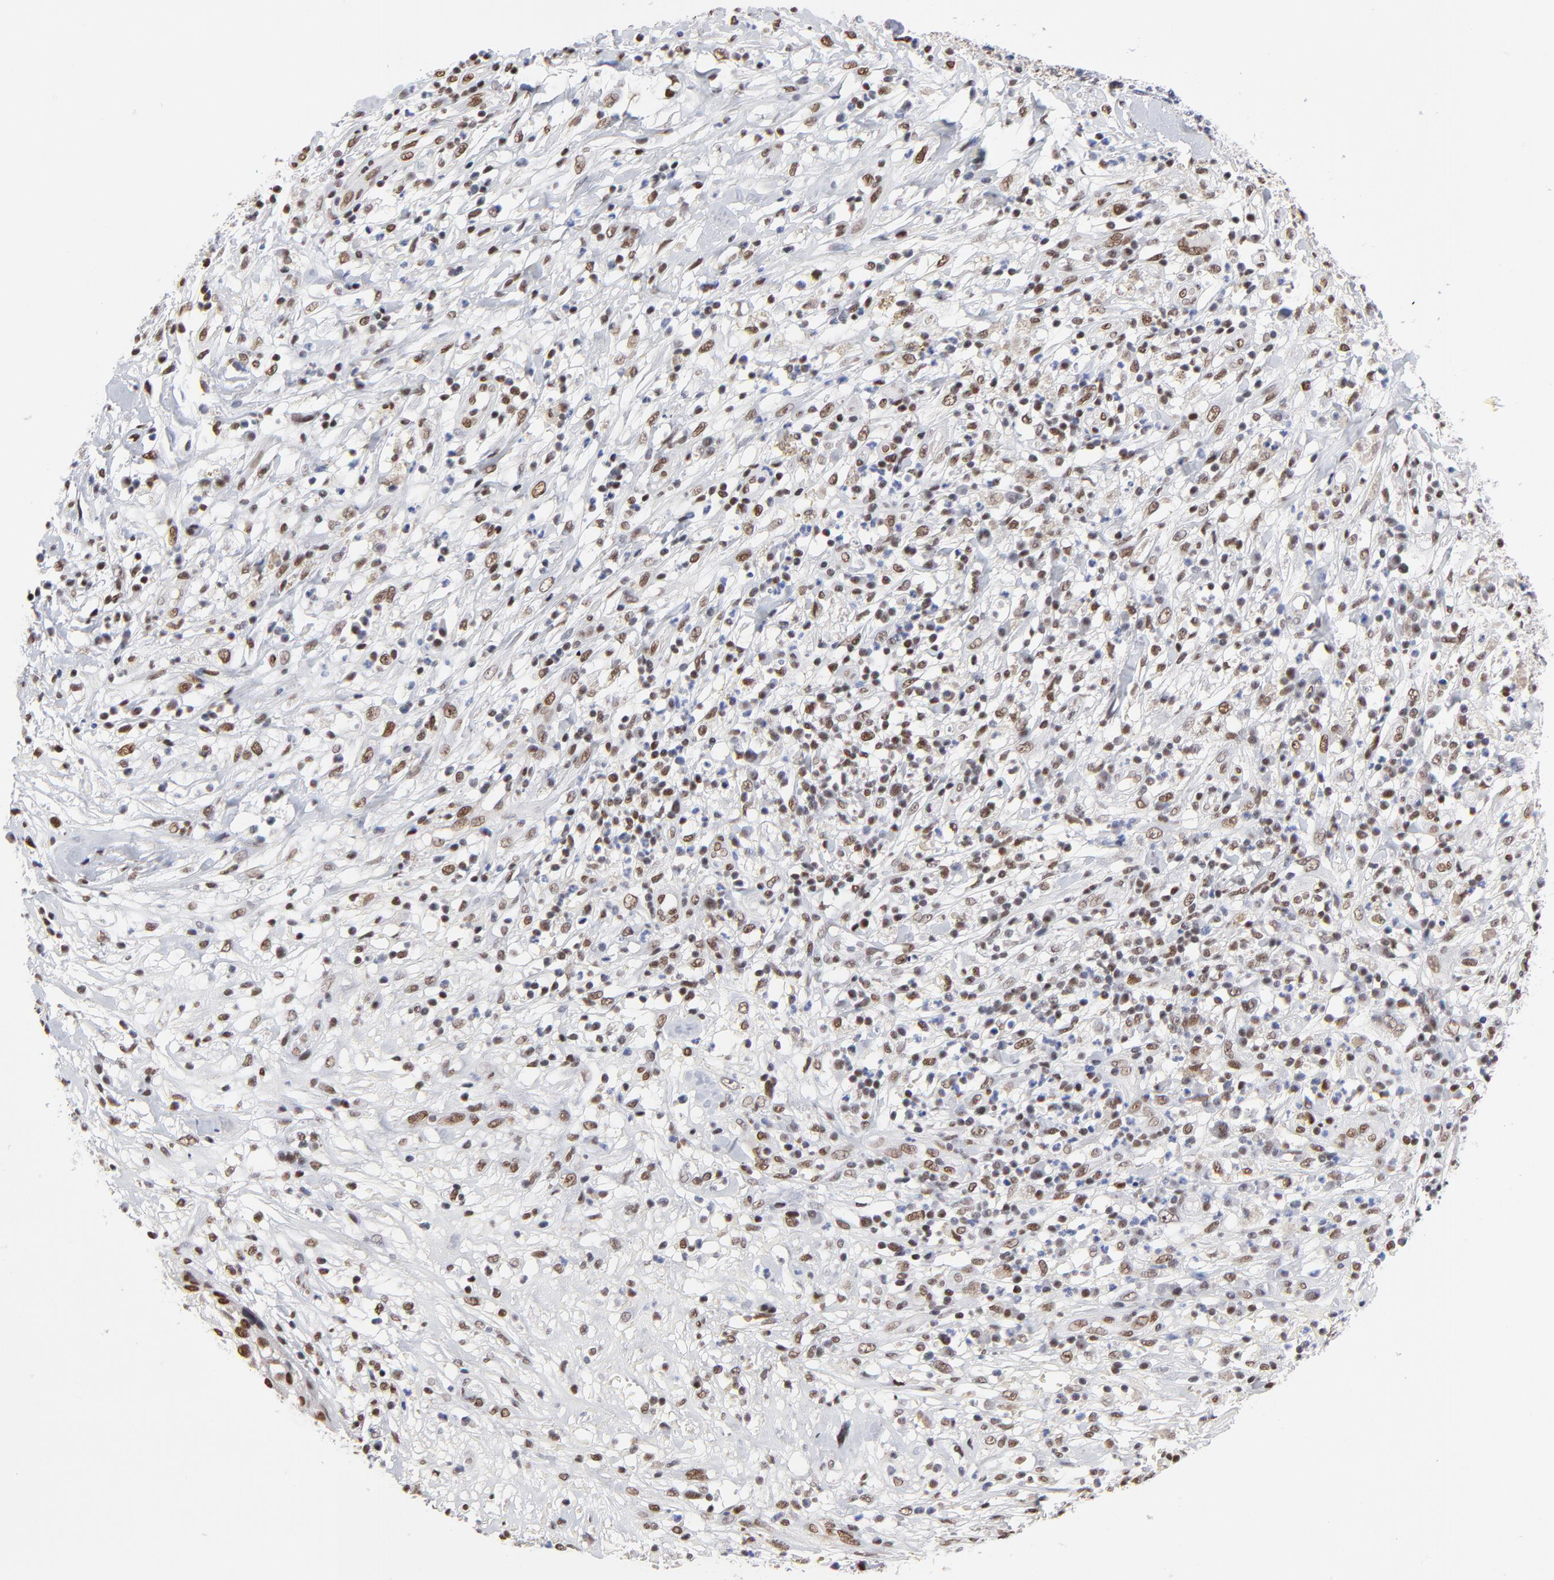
{"staining": {"intensity": "moderate", "quantity": ">75%", "location": "nuclear"}, "tissue": "melanoma", "cell_type": "Tumor cells", "image_type": "cancer", "snomed": [{"axis": "morphology", "description": "Necrosis, NOS"}, {"axis": "morphology", "description": "Malignant melanoma, NOS"}, {"axis": "topography", "description": "Skin"}], "caption": "The histopathology image demonstrates a brown stain indicating the presence of a protein in the nuclear of tumor cells in melanoma.", "gene": "ZMYM3", "patient": {"sex": "female", "age": 87}}